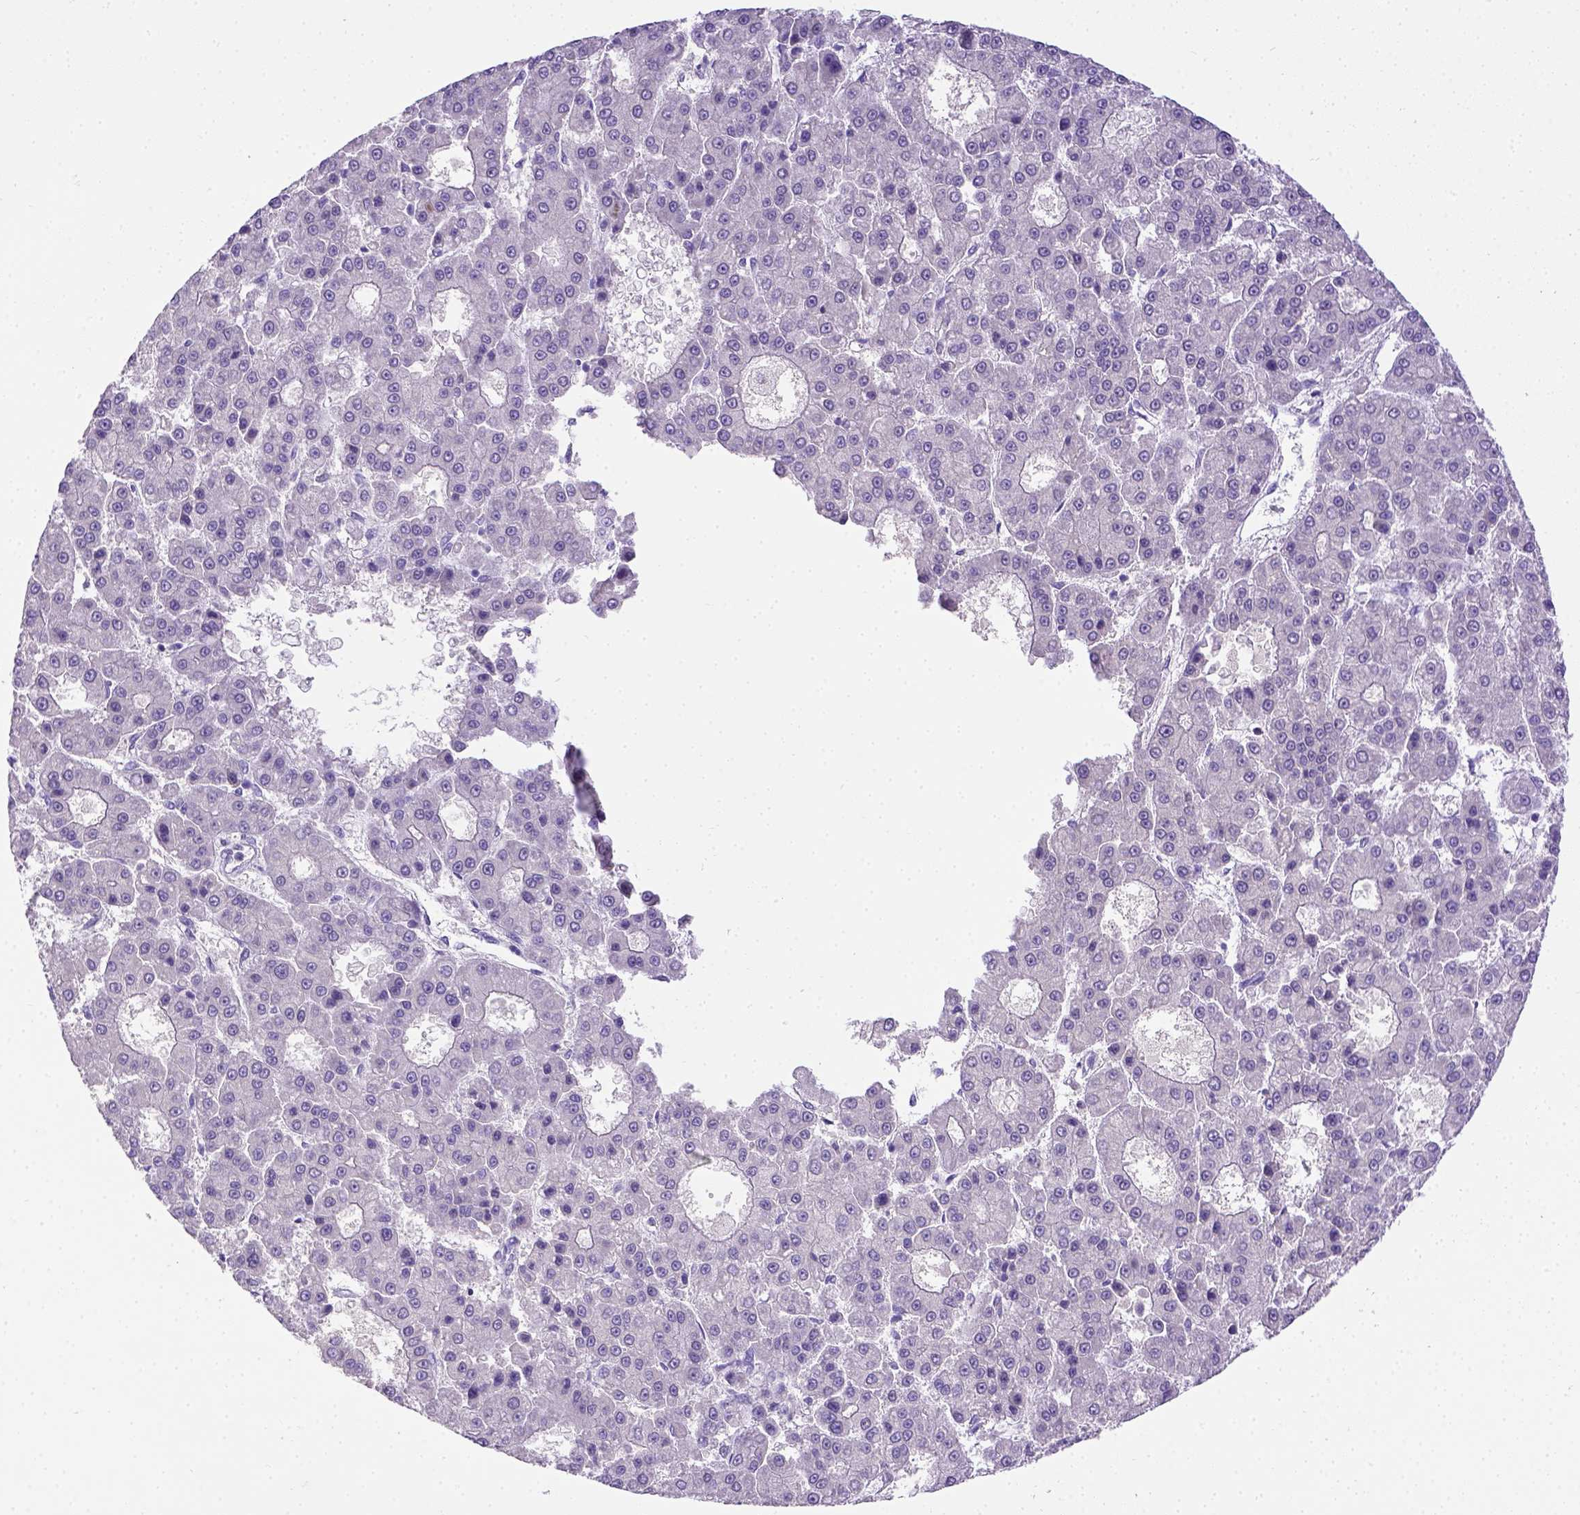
{"staining": {"intensity": "negative", "quantity": "none", "location": "none"}, "tissue": "liver cancer", "cell_type": "Tumor cells", "image_type": "cancer", "snomed": [{"axis": "morphology", "description": "Carcinoma, Hepatocellular, NOS"}, {"axis": "topography", "description": "Liver"}], "caption": "Protein analysis of hepatocellular carcinoma (liver) reveals no significant positivity in tumor cells. The staining was performed using DAB to visualize the protein expression in brown, while the nuclei were stained in blue with hematoxylin (Magnification: 20x).", "gene": "B3GAT1", "patient": {"sex": "male", "age": 70}}